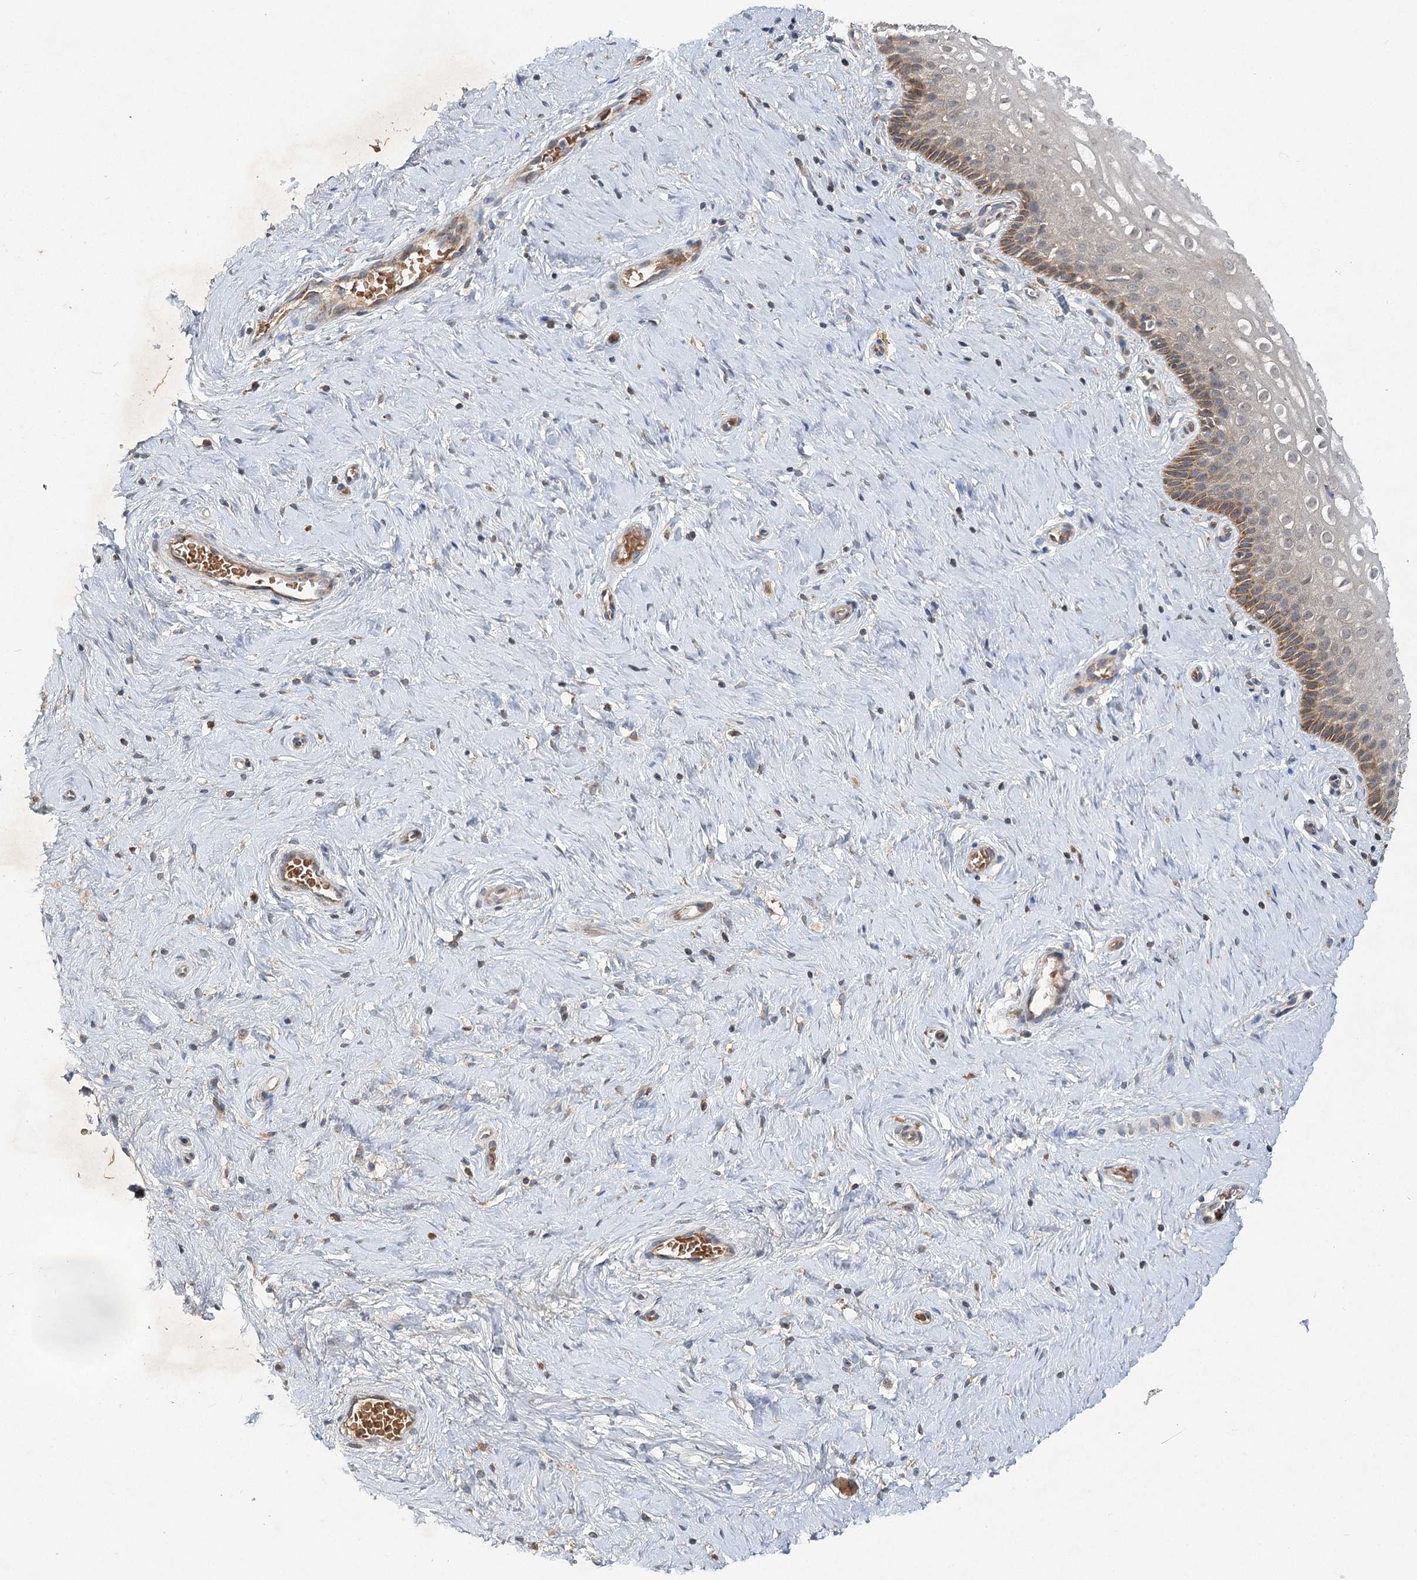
{"staining": {"intensity": "moderate", "quantity": ">75%", "location": "cytoplasmic/membranous"}, "tissue": "cervix", "cell_type": "Glandular cells", "image_type": "normal", "snomed": [{"axis": "morphology", "description": "Normal tissue, NOS"}, {"axis": "topography", "description": "Cervix"}], "caption": "A high-resolution micrograph shows IHC staining of normal cervix, which reveals moderate cytoplasmic/membranous expression in about >75% of glandular cells.", "gene": "PYROXD2", "patient": {"sex": "female", "age": 33}}